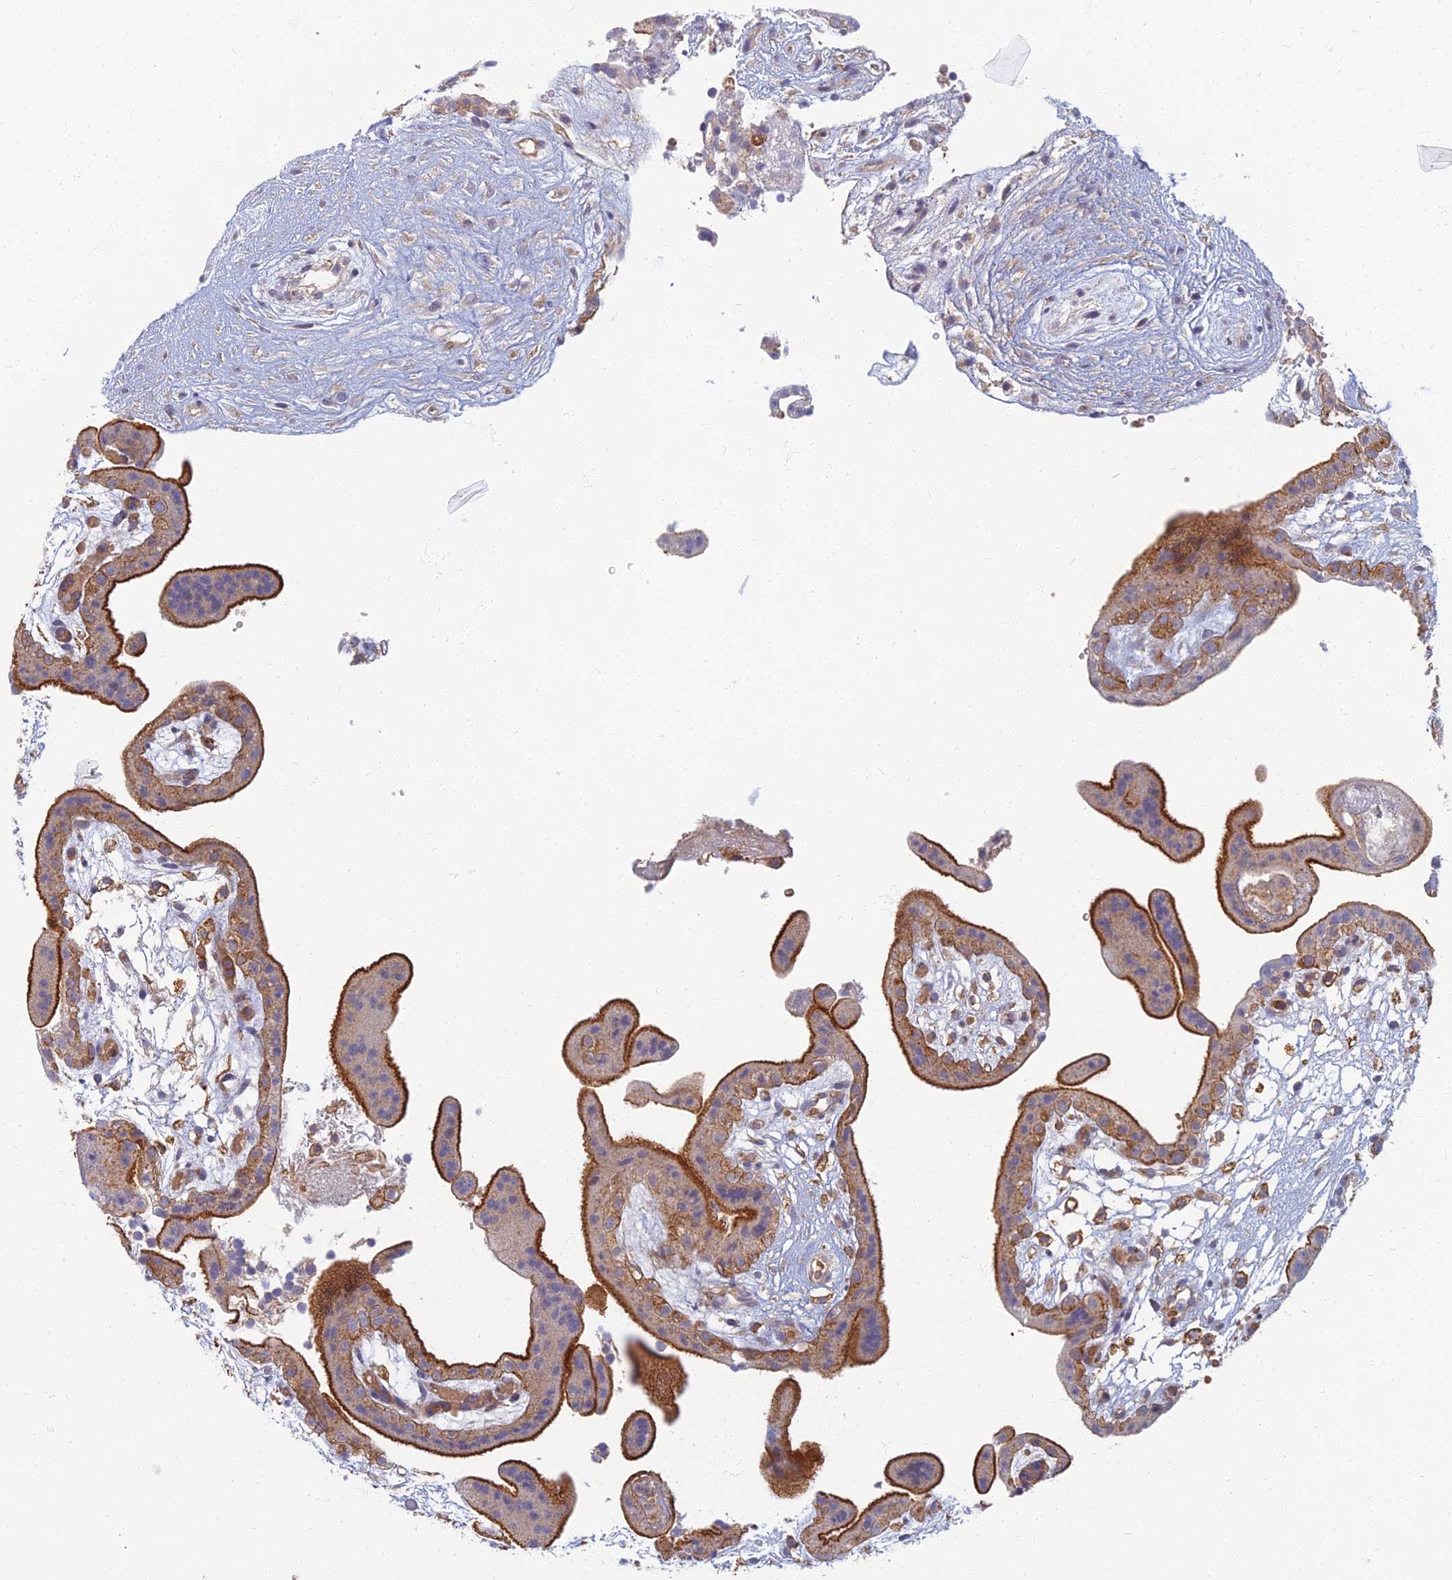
{"staining": {"intensity": "moderate", "quantity": ">75%", "location": "cytoplasmic/membranous"}, "tissue": "placenta", "cell_type": "Decidual cells", "image_type": "normal", "snomed": [{"axis": "morphology", "description": "Normal tissue, NOS"}, {"axis": "topography", "description": "Placenta"}], "caption": "Placenta stained with DAB immunohistochemistry shows medium levels of moderate cytoplasmic/membranous positivity in approximately >75% of decidual cells. (DAB (3,3'-diaminobenzidine) IHC, brown staining for protein, blue staining for nuclei).", "gene": "PROX2", "patient": {"sex": "female", "age": 18}}